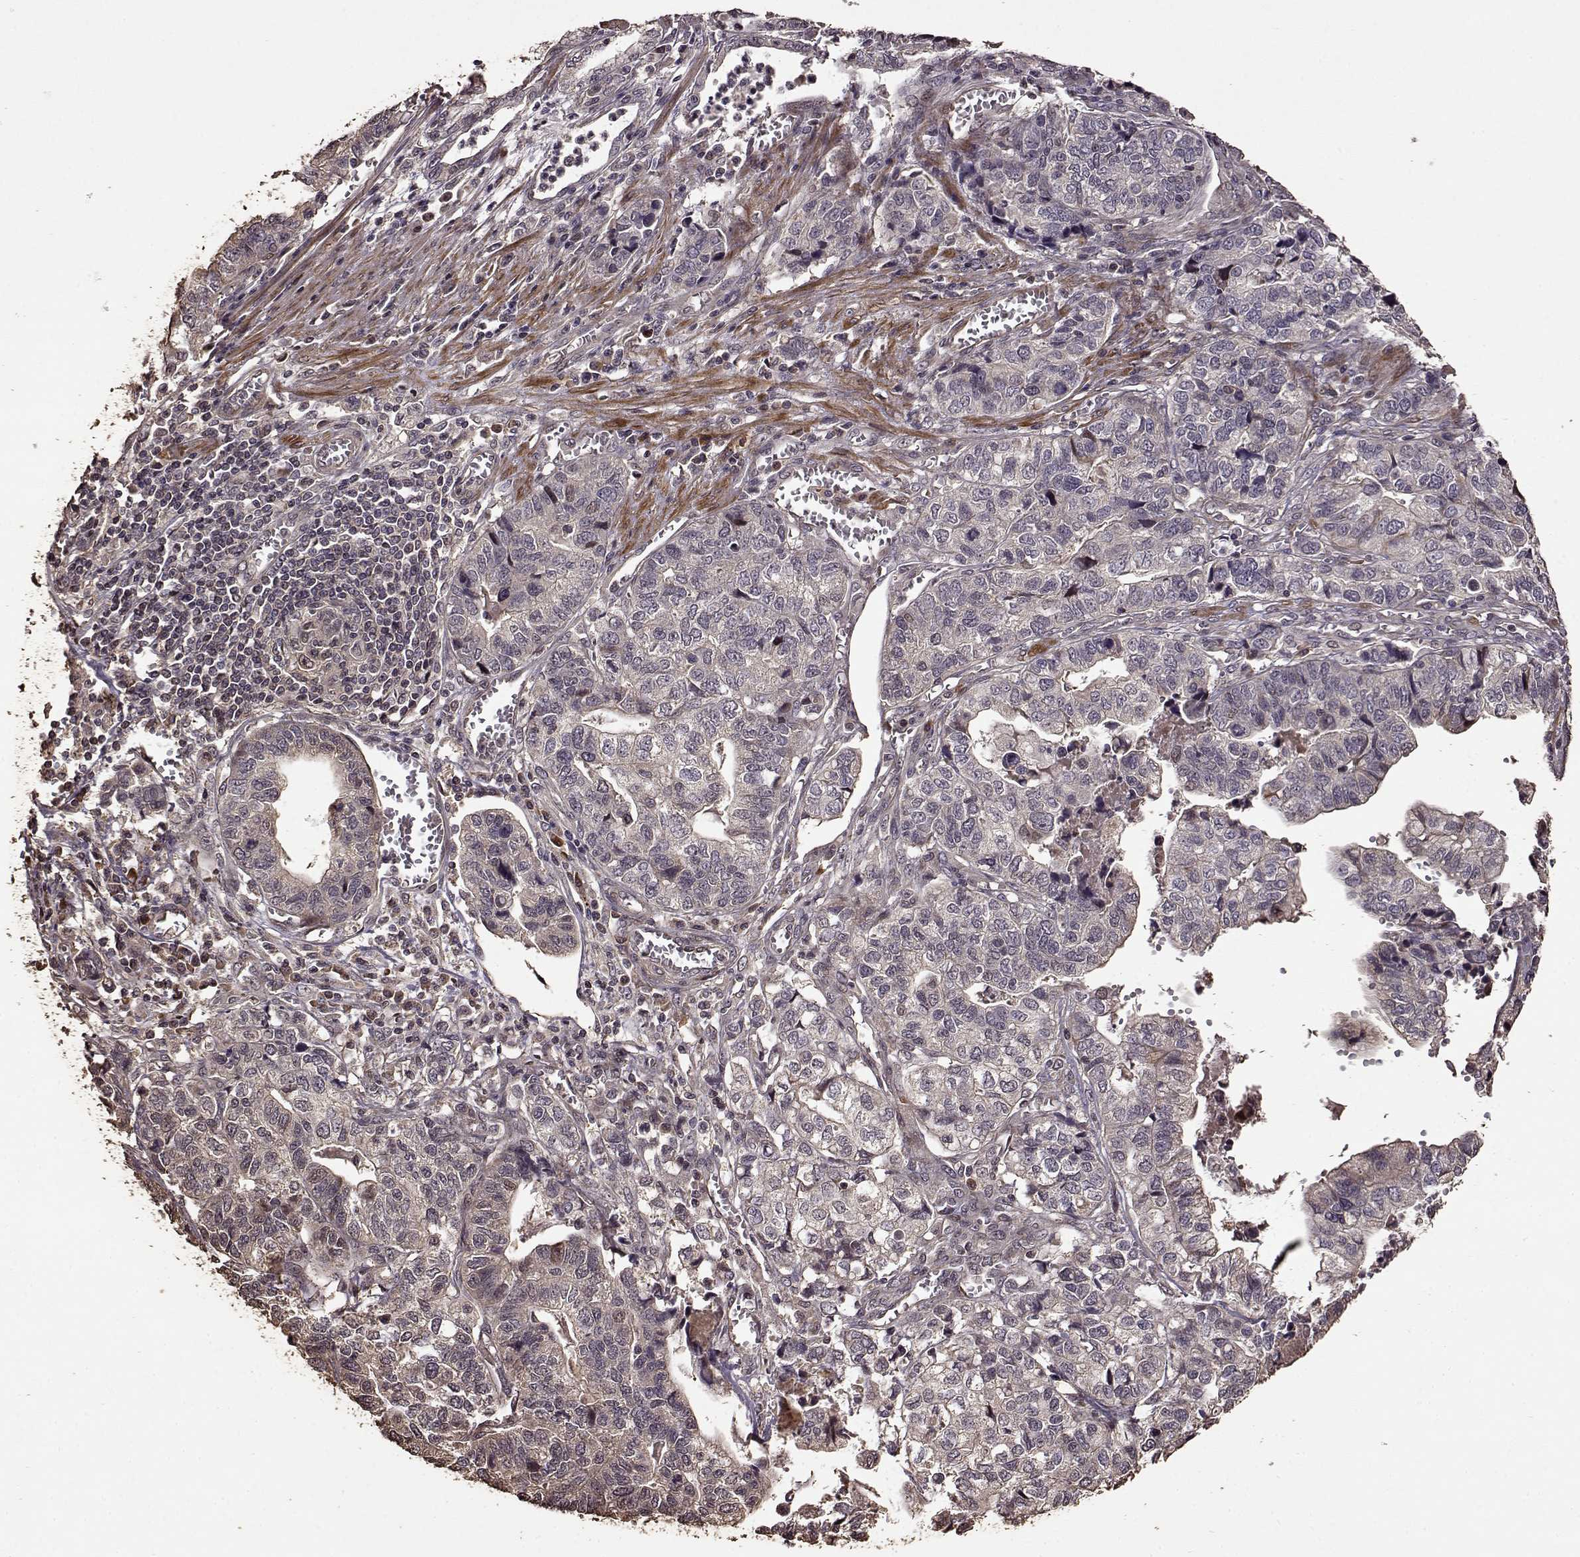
{"staining": {"intensity": "negative", "quantity": "none", "location": "none"}, "tissue": "stomach cancer", "cell_type": "Tumor cells", "image_type": "cancer", "snomed": [{"axis": "morphology", "description": "Adenocarcinoma, NOS"}, {"axis": "topography", "description": "Stomach, upper"}], "caption": "High magnification brightfield microscopy of stomach adenocarcinoma stained with DAB (brown) and counterstained with hematoxylin (blue): tumor cells show no significant expression.", "gene": "FBXW11", "patient": {"sex": "female", "age": 67}}